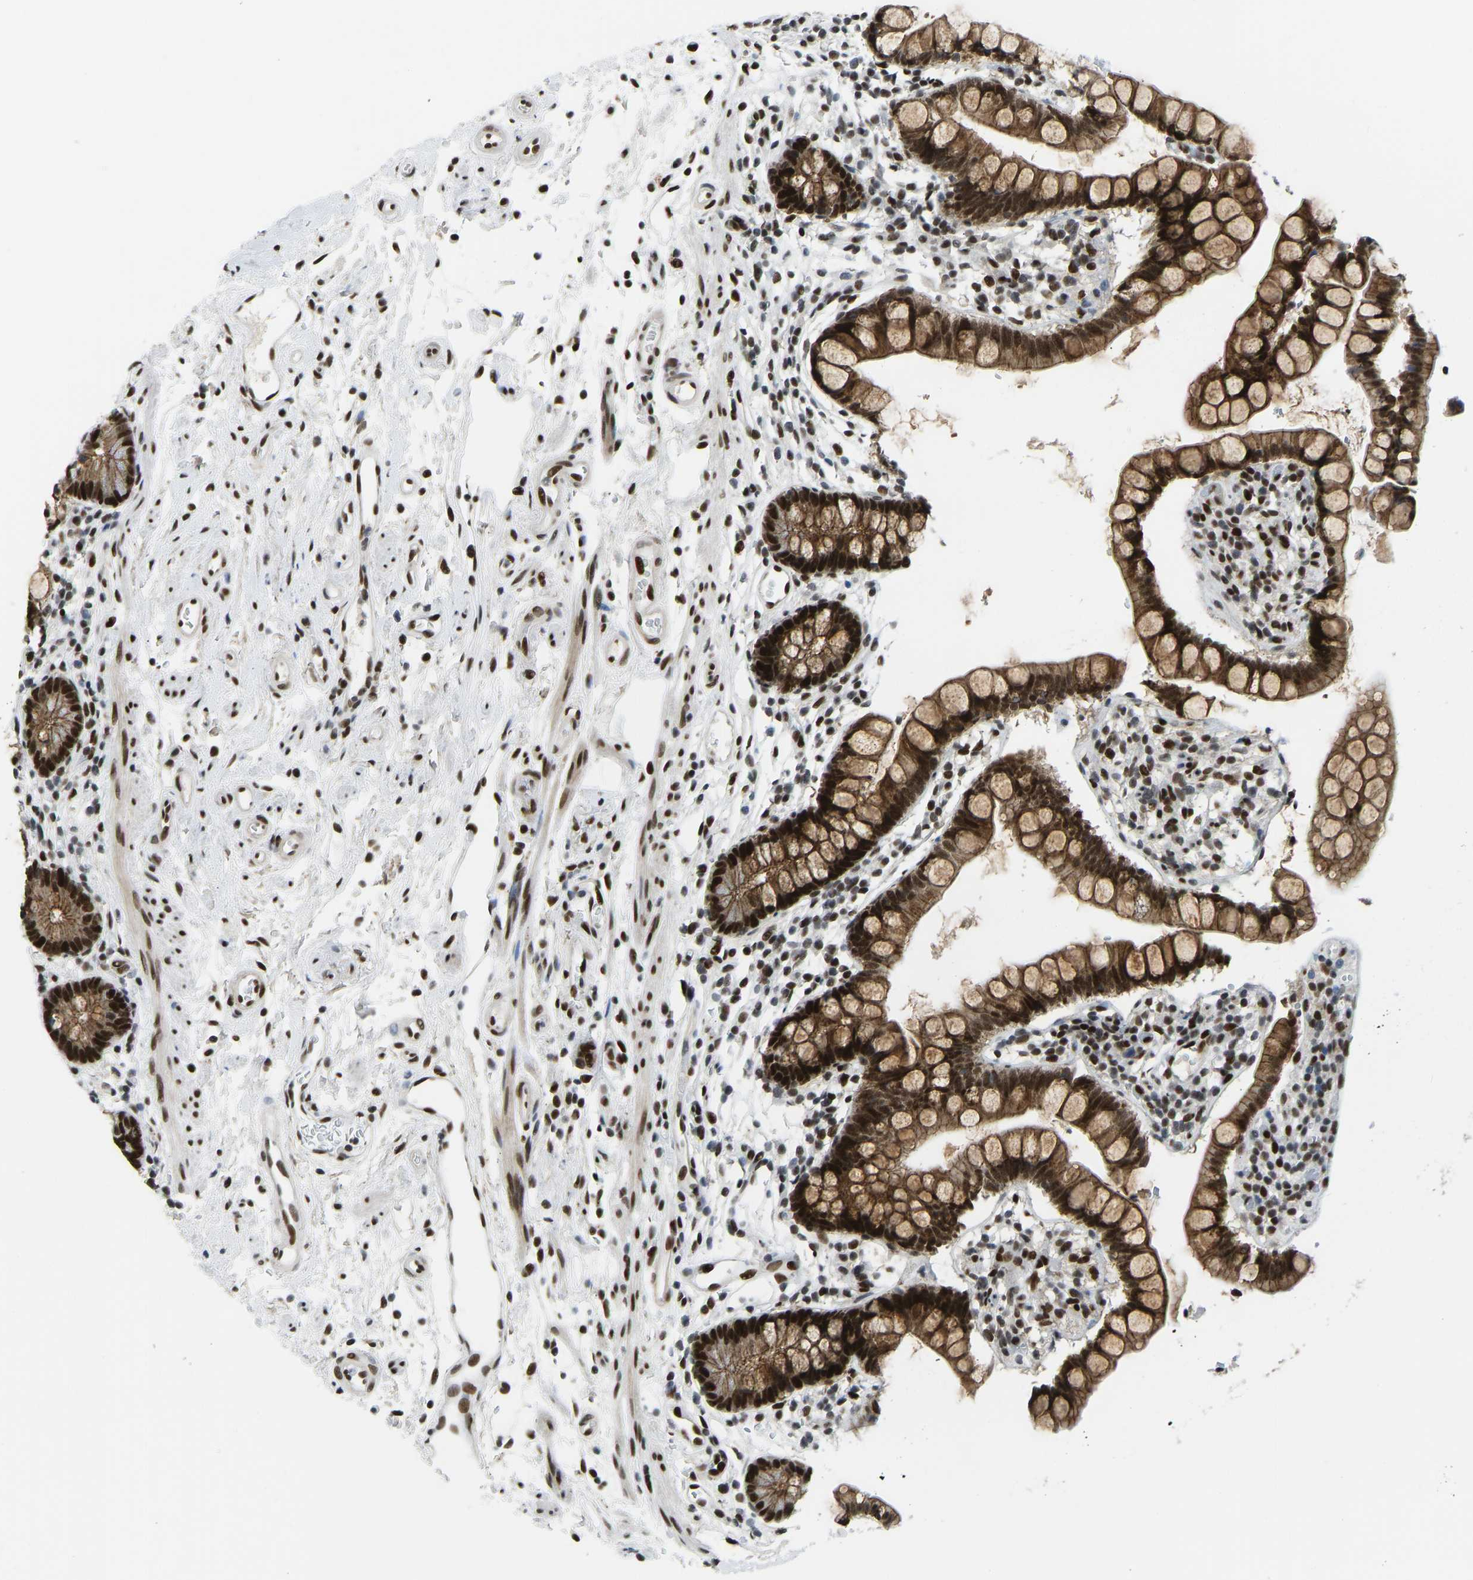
{"staining": {"intensity": "strong", "quantity": ">75%", "location": "cytoplasmic/membranous,nuclear"}, "tissue": "small intestine", "cell_type": "Glandular cells", "image_type": "normal", "snomed": [{"axis": "morphology", "description": "Normal tissue, NOS"}, {"axis": "topography", "description": "Small intestine"}], "caption": "IHC histopathology image of unremarkable small intestine: human small intestine stained using immunohistochemistry reveals high levels of strong protein expression localized specifically in the cytoplasmic/membranous,nuclear of glandular cells, appearing as a cytoplasmic/membranous,nuclear brown color.", "gene": "FOXK1", "patient": {"sex": "female", "age": 84}}